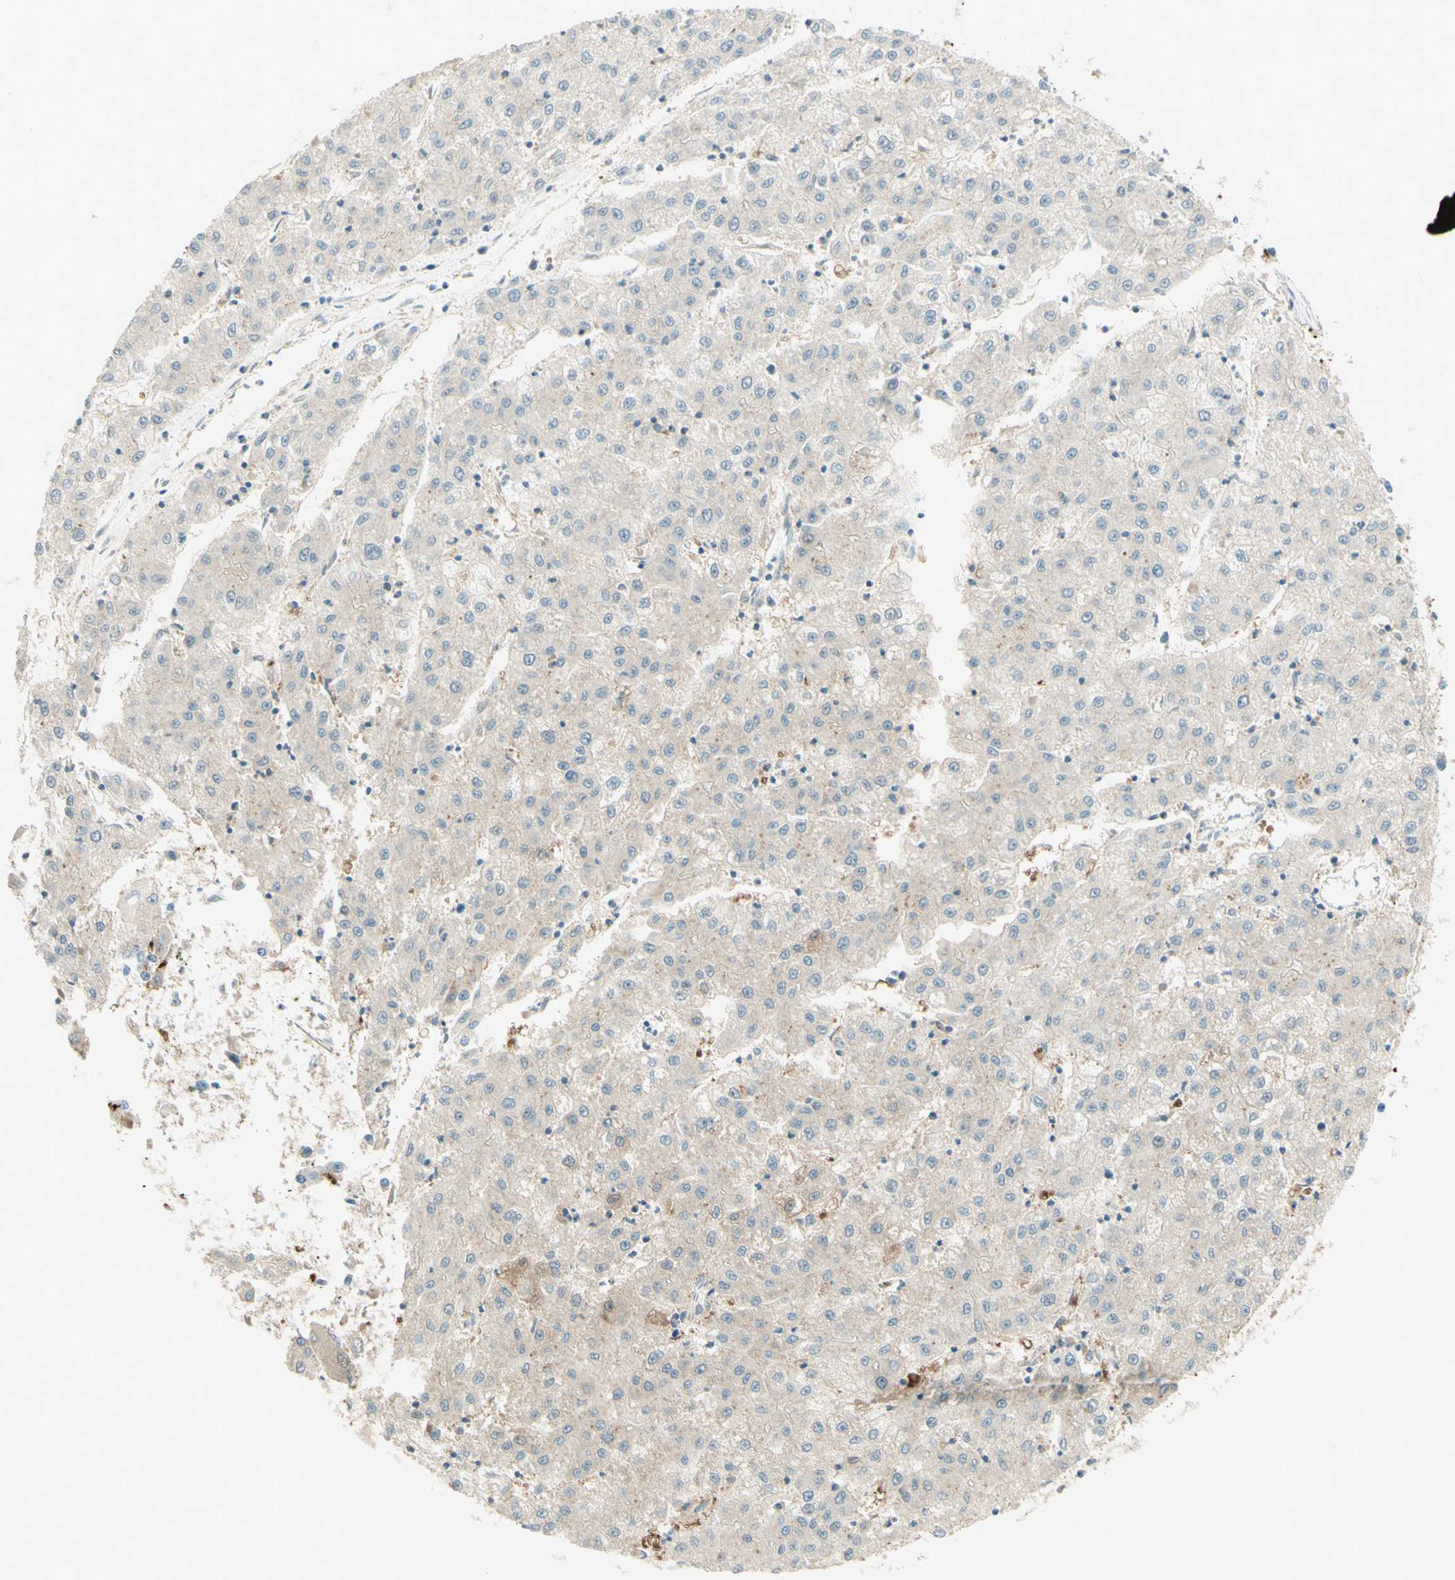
{"staining": {"intensity": "negative", "quantity": "none", "location": "none"}, "tissue": "liver cancer", "cell_type": "Tumor cells", "image_type": "cancer", "snomed": [{"axis": "morphology", "description": "Carcinoma, Hepatocellular, NOS"}, {"axis": "topography", "description": "Liver"}], "caption": "DAB immunohistochemical staining of human liver cancer reveals no significant positivity in tumor cells.", "gene": "PROM1", "patient": {"sex": "male", "age": 72}}